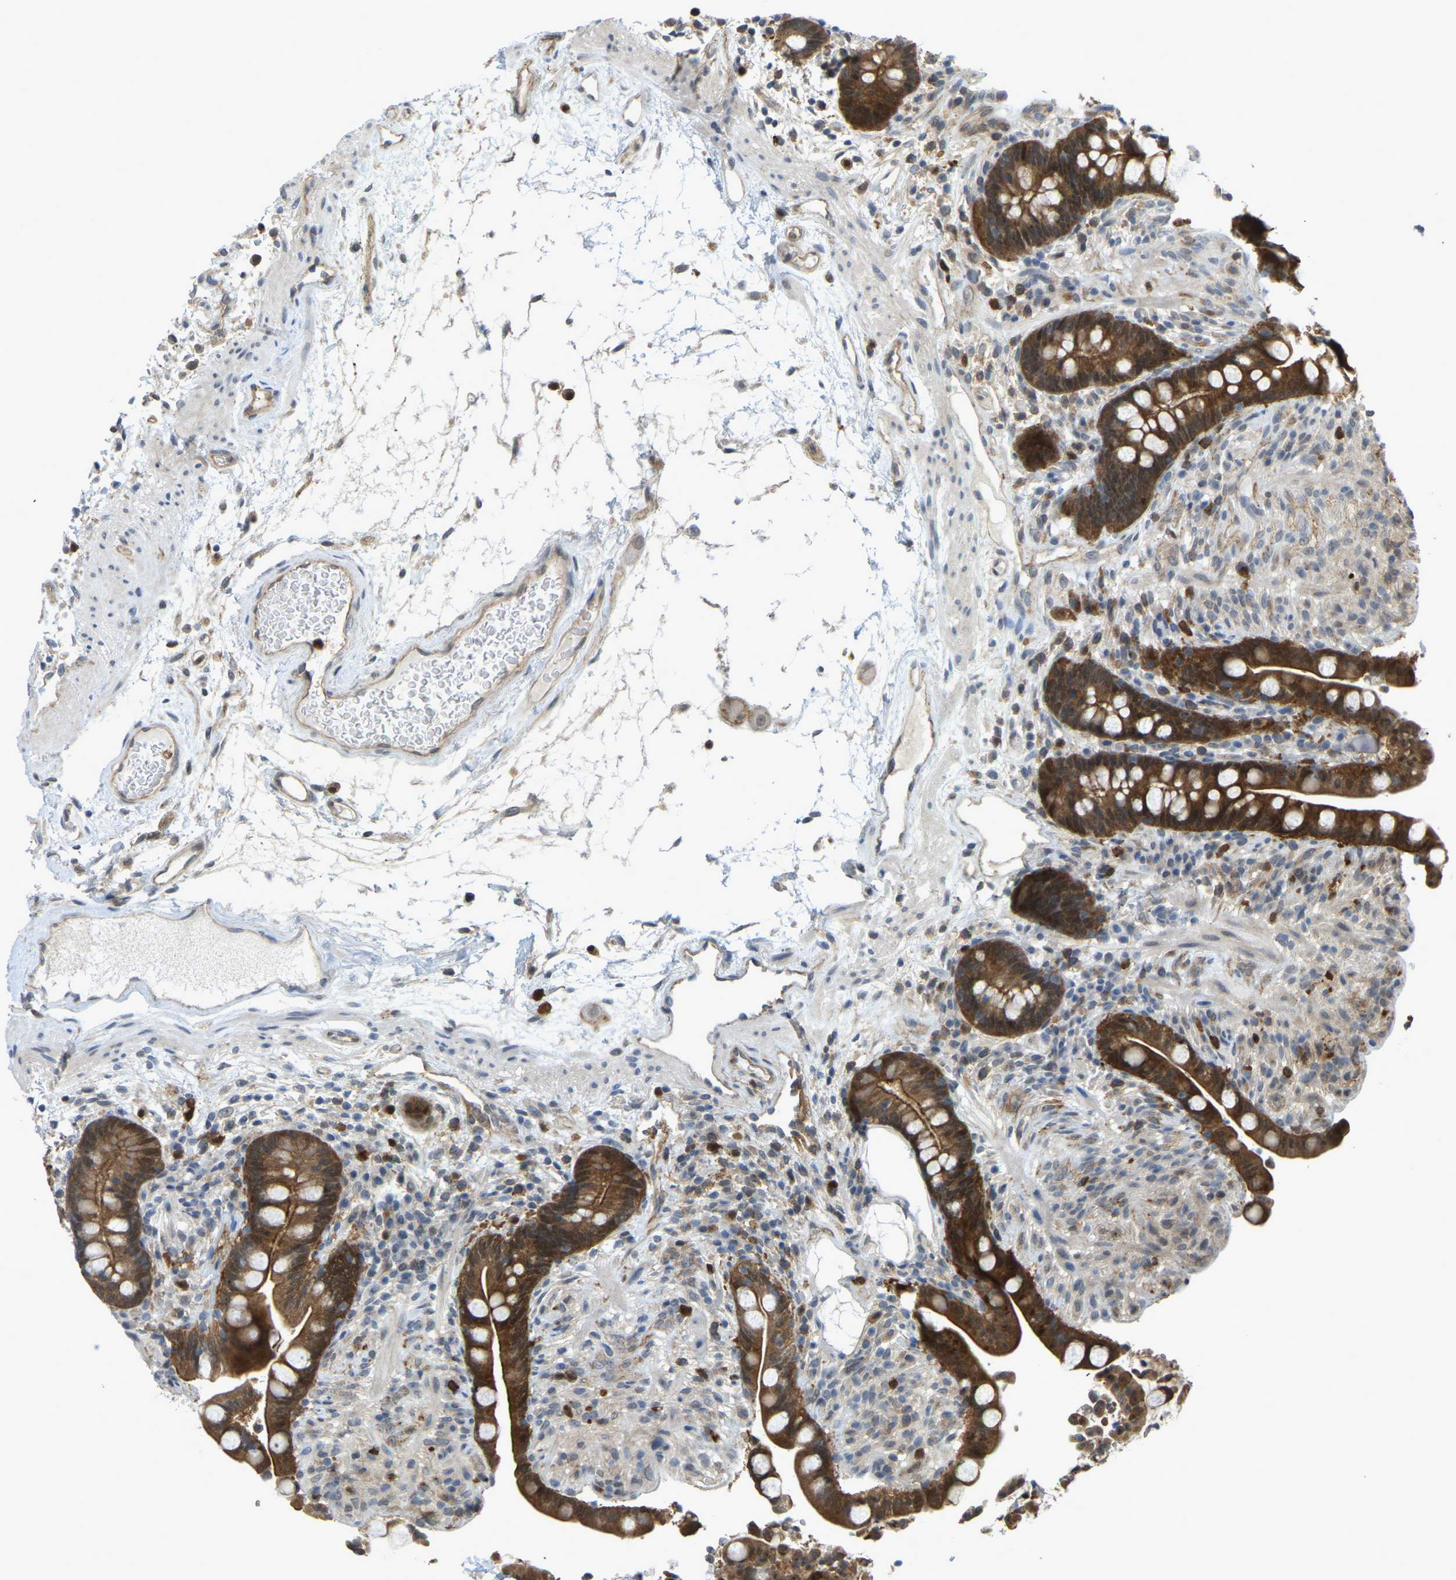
{"staining": {"intensity": "moderate", "quantity": ">75%", "location": "cytoplasmic/membranous"}, "tissue": "colon", "cell_type": "Endothelial cells", "image_type": "normal", "snomed": [{"axis": "morphology", "description": "Normal tissue, NOS"}, {"axis": "topography", "description": "Colon"}], "caption": "Protein expression analysis of unremarkable colon demonstrates moderate cytoplasmic/membranous staining in approximately >75% of endothelial cells. The staining was performed using DAB (3,3'-diaminobenzidine), with brown indicating positive protein expression. Nuclei are stained blue with hematoxylin.", "gene": "SERPINB5", "patient": {"sex": "male", "age": 73}}